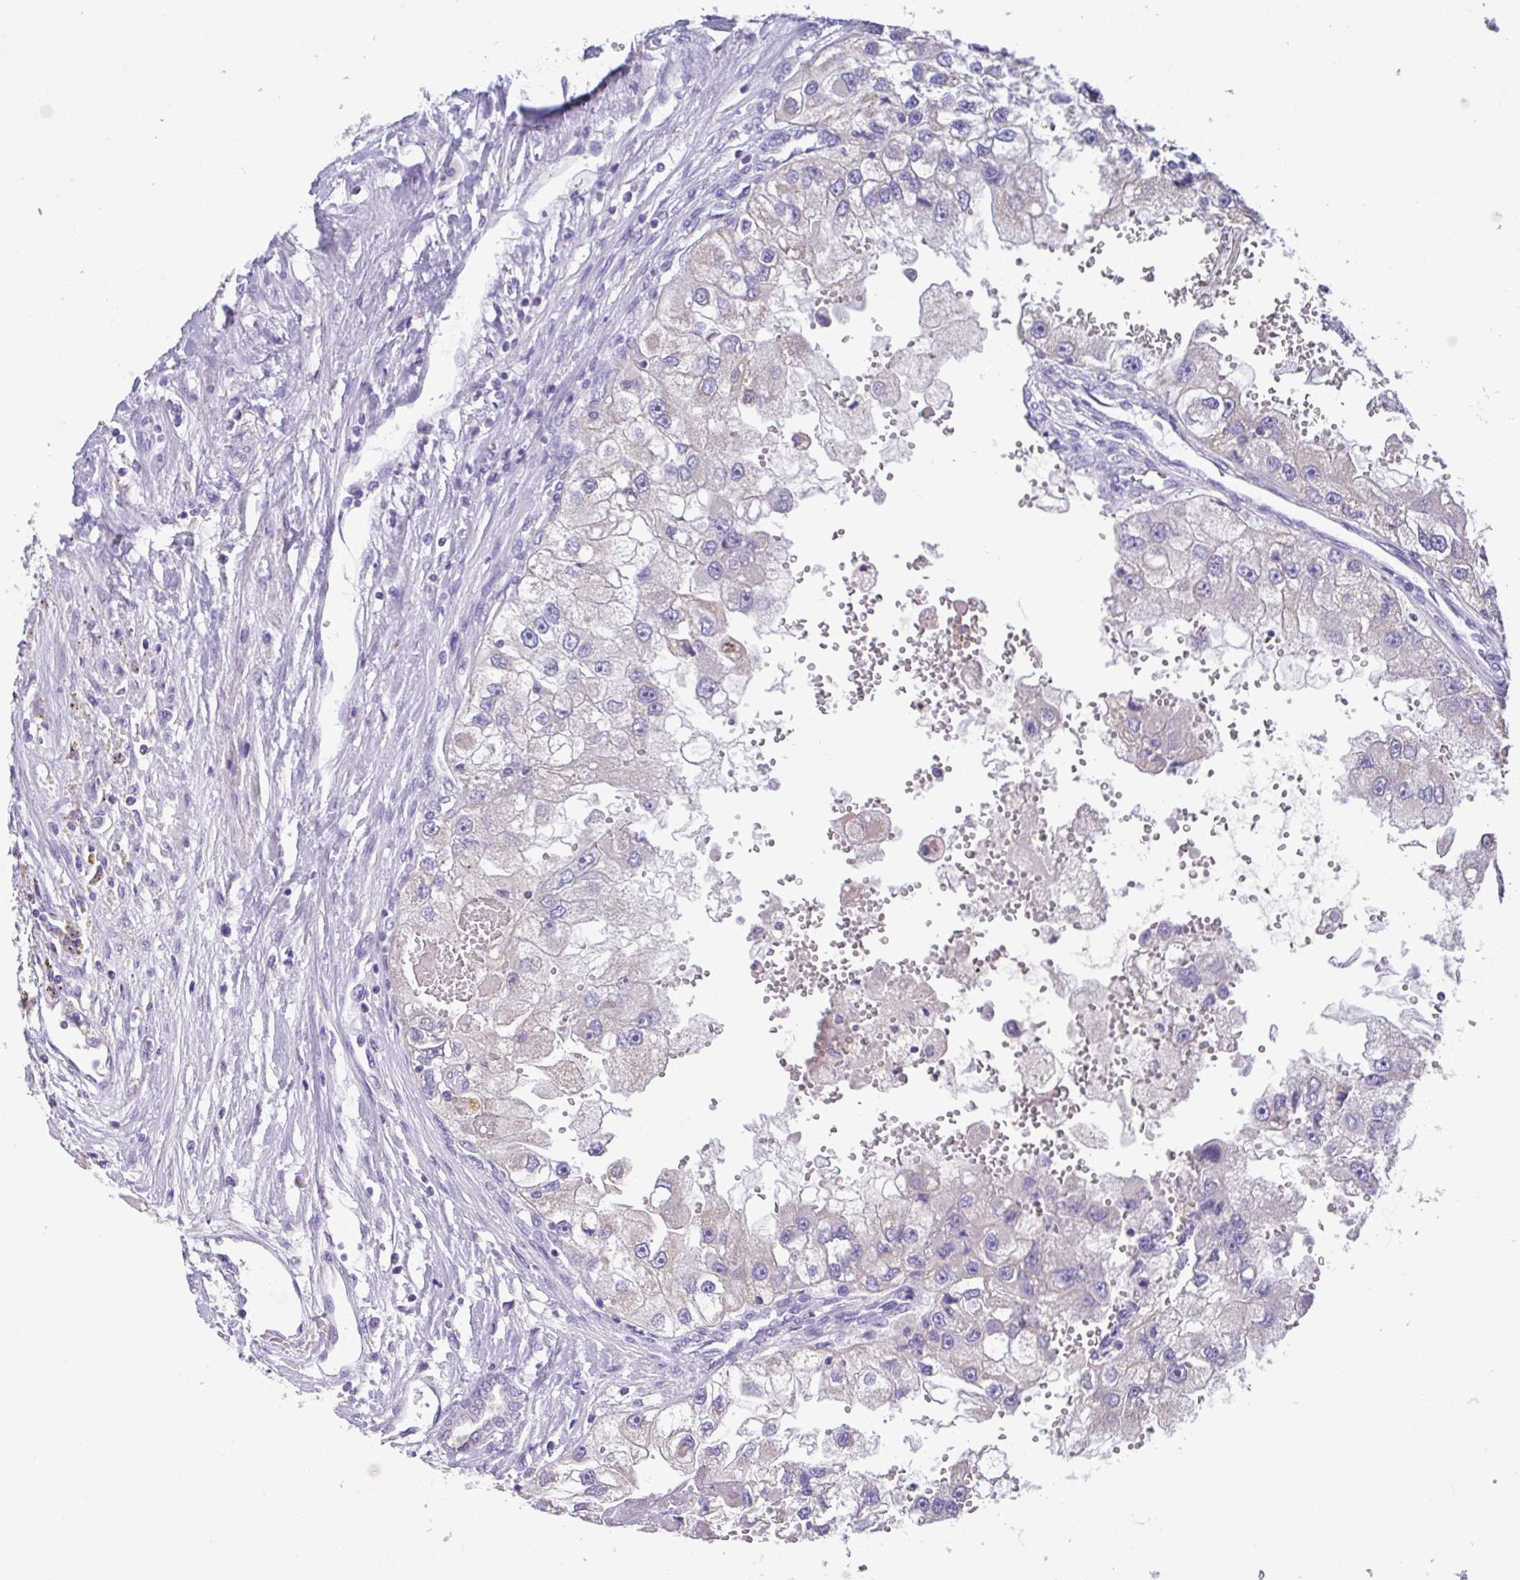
{"staining": {"intensity": "negative", "quantity": "none", "location": "none"}, "tissue": "renal cancer", "cell_type": "Tumor cells", "image_type": "cancer", "snomed": [{"axis": "morphology", "description": "Adenocarcinoma, NOS"}, {"axis": "topography", "description": "Kidney"}], "caption": "High power microscopy micrograph of an immunohistochemistry (IHC) histopathology image of adenocarcinoma (renal), revealing no significant staining in tumor cells.", "gene": "CA10", "patient": {"sex": "male", "age": 63}}